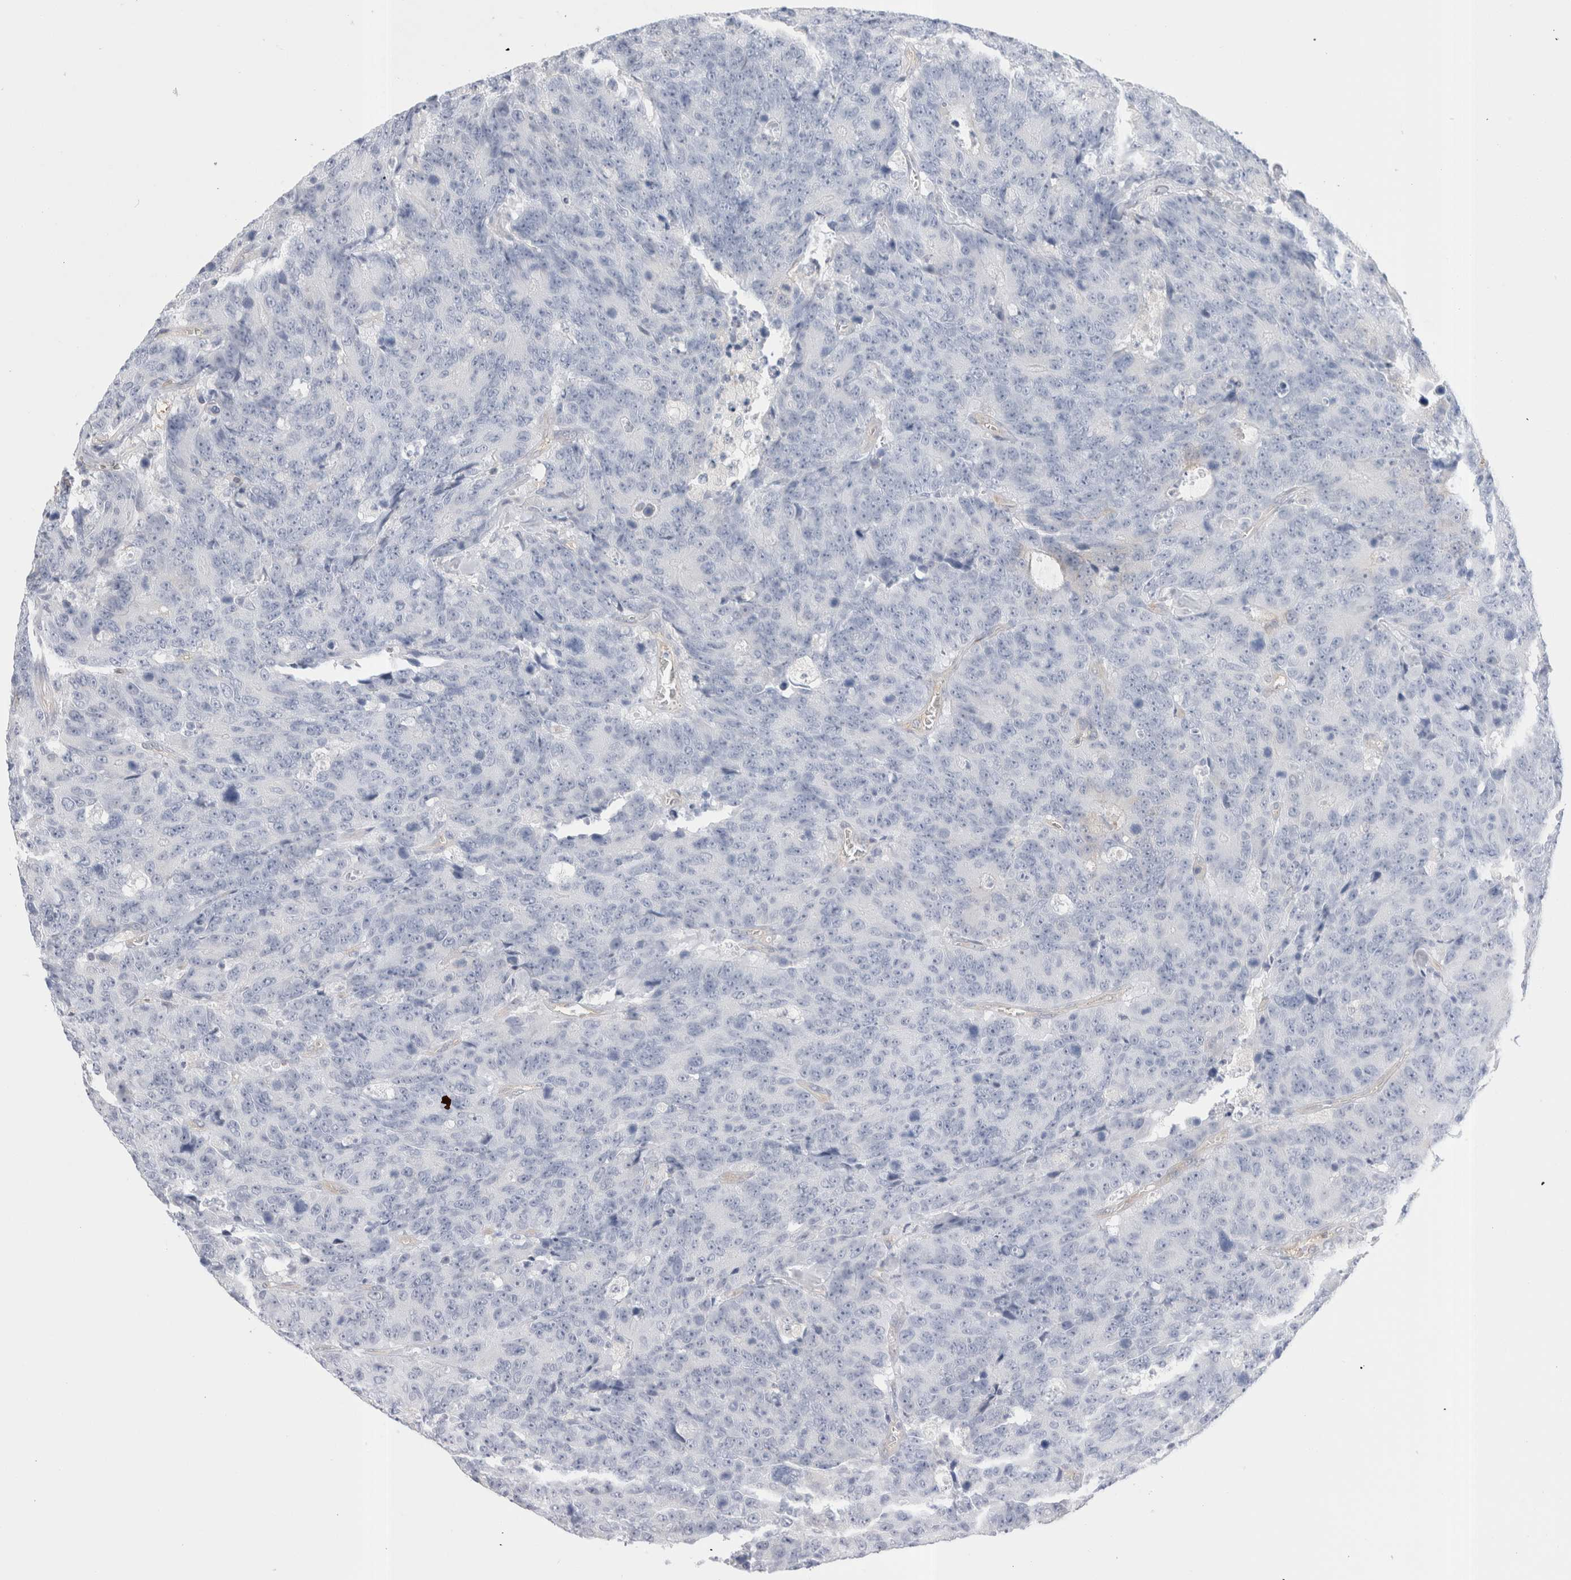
{"staining": {"intensity": "negative", "quantity": "none", "location": "none"}, "tissue": "colorectal cancer", "cell_type": "Tumor cells", "image_type": "cancer", "snomed": [{"axis": "morphology", "description": "Adenocarcinoma, NOS"}, {"axis": "topography", "description": "Colon"}], "caption": "Colorectal cancer (adenocarcinoma) was stained to show a protein in brown. There is no significant expression in tumor cells. (Brightfield microscopy of DAB immunohistochemistry at high magnification).", "gene": "CAPN2", "patient": {"sex": "female", "age": 86}}